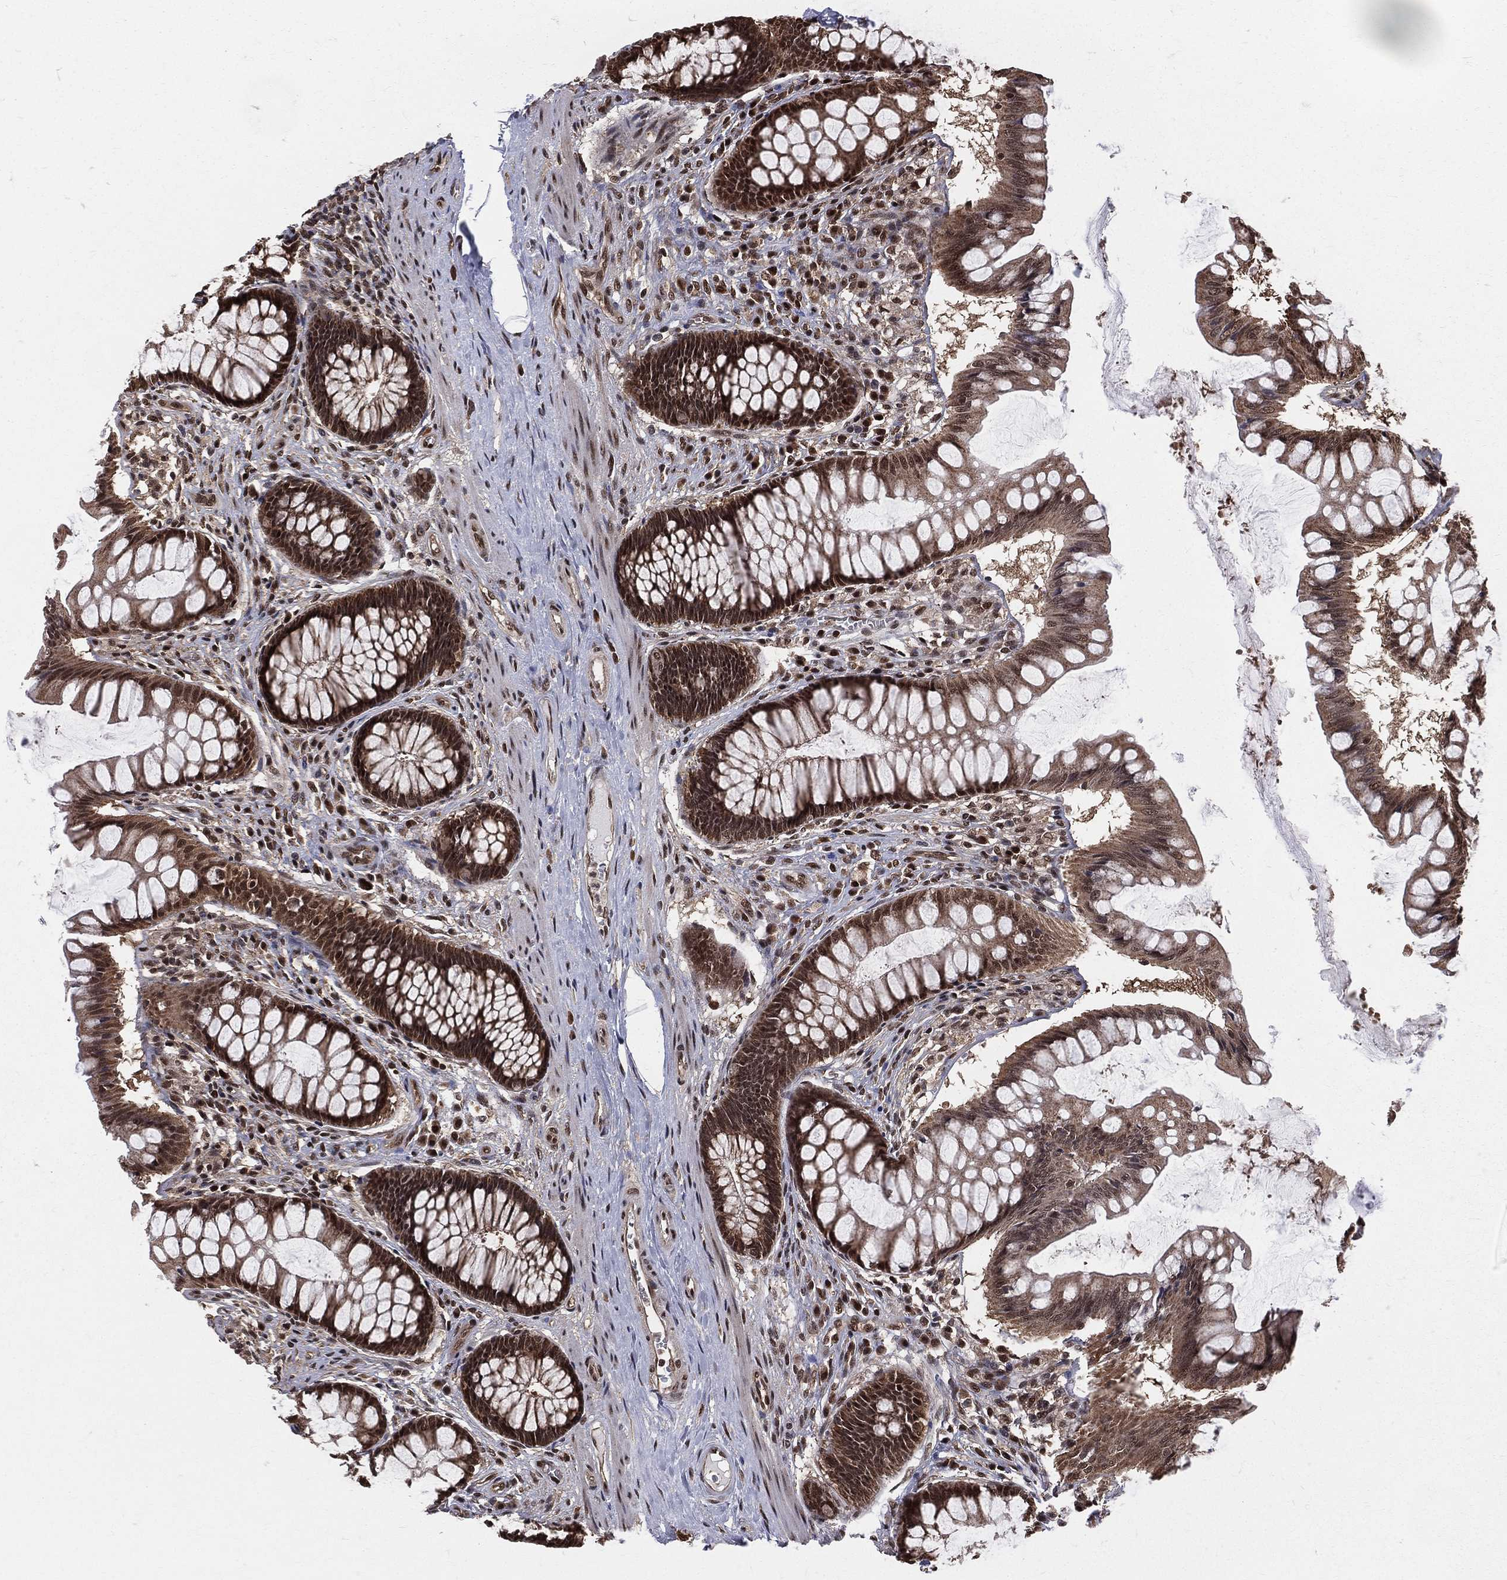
{"staining": {"intensity": "moderate", "quantity": "<25%", "location": "cytoplasmic/membranous"}, "tissue": "colon", "cell_type": "Endothelial cells", "image_type": "normal", "snomed": [{"axis": "morphology", "description": "Normal tissue, NOS"}, {"axis": "topography", "description": "Colon"}], "caption": "Immunohistochemistry (IHC) of unremarkable colon demonstrates low levels of moderate cytoplasmic/membranous staining in approximately <25% of endothelial cells.", "gene": "COPS4", "patient": {"sex": "female", "age": 65}}